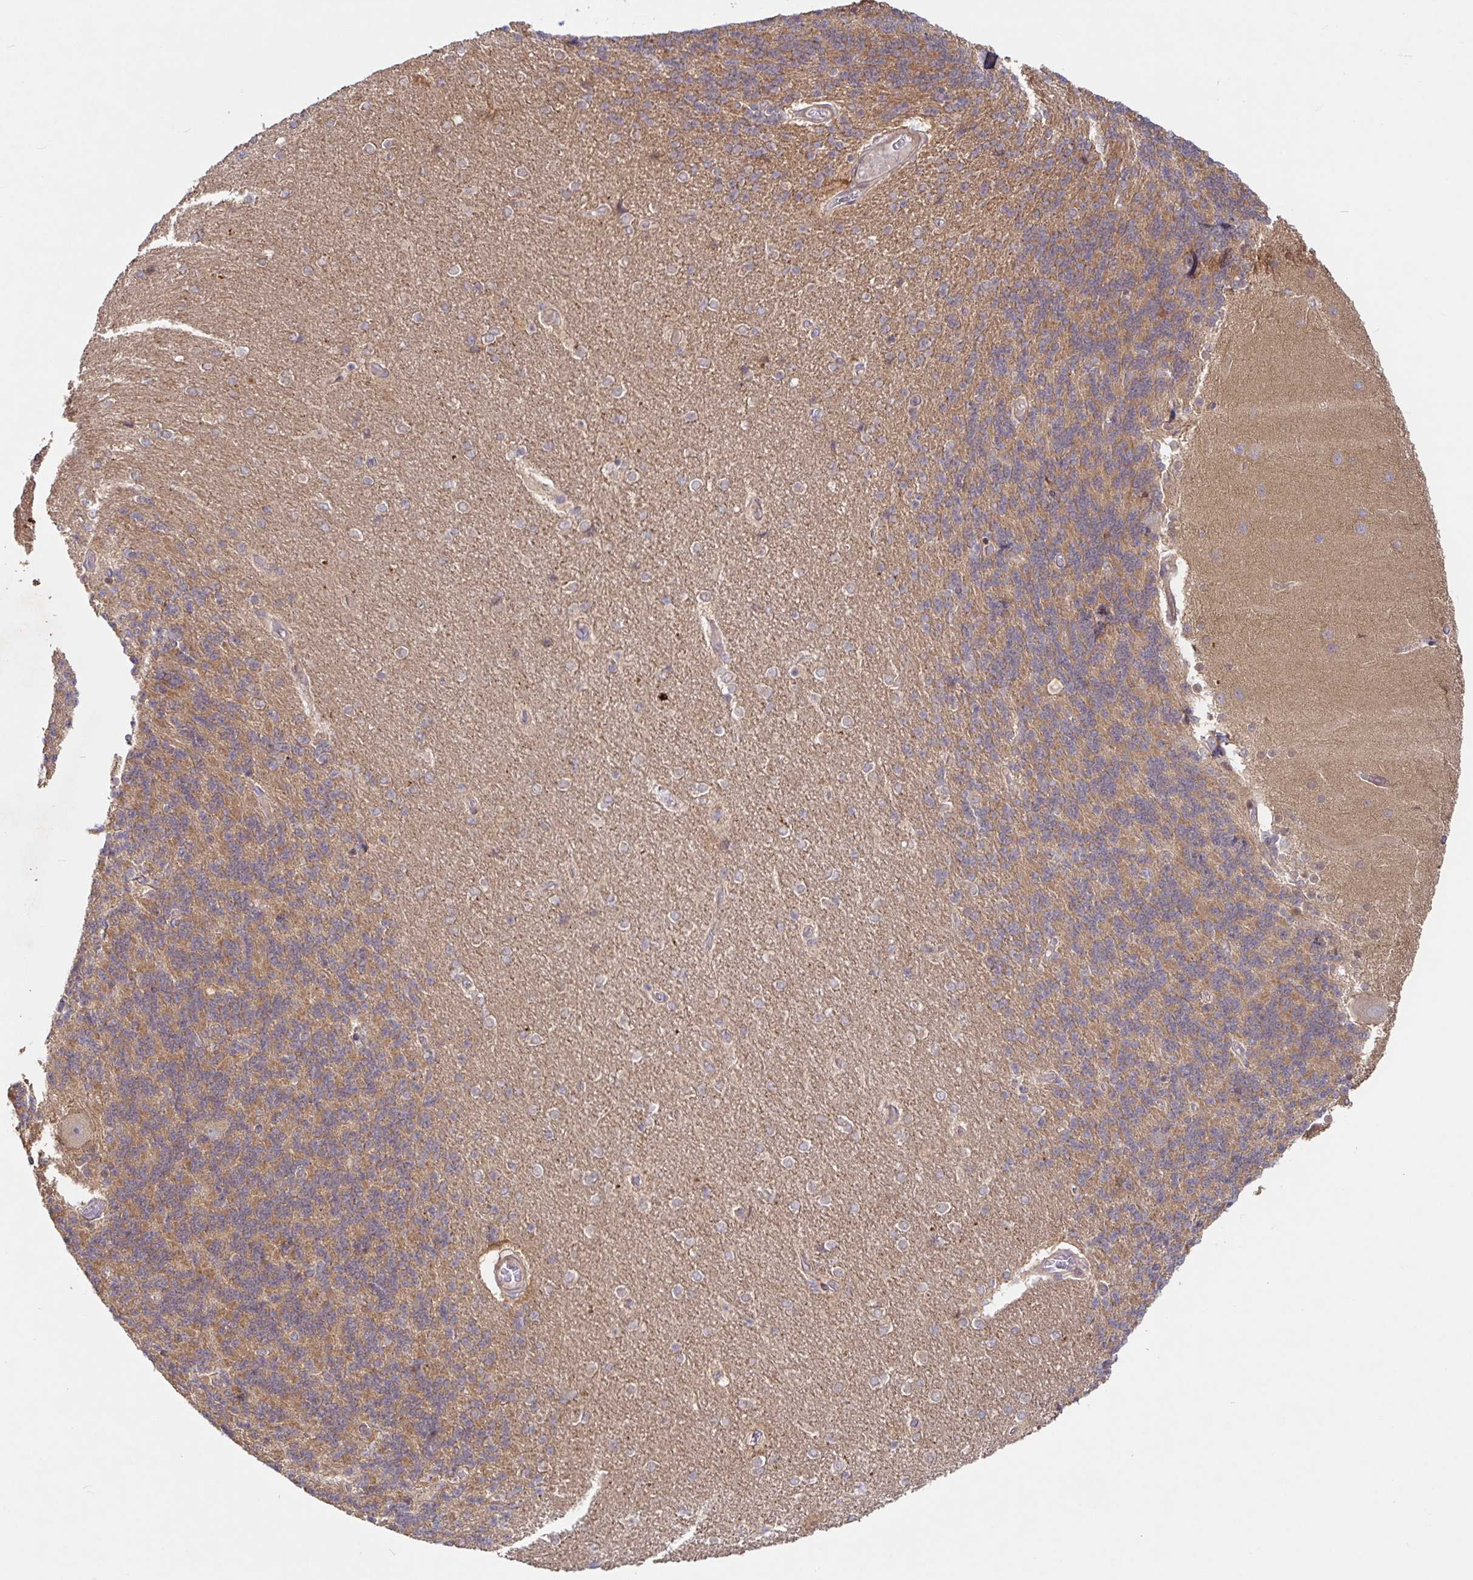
{"staining": {"intensity": "moderate", "quantity": "25%-75%", "location": "cytoplasmic/membranous"}, "tissue": "cerebellum", "cell_type": "Cells in granular layer", "image_type": "normal", "snomed": [{"axis": "morphology", "description": "Normal tissue, NOS"}, {"axis": "topography", "description": "Cerebellum"}], "caption": "This histopathology image shows immunohistochemistry staining of normal human cerebellum, with medium moderate cytoplasmic/membranous positivity in about 25%-75% of cells in granular layer.", "gene": "AACS", "patient": {"sex": "female", "age": 54}}